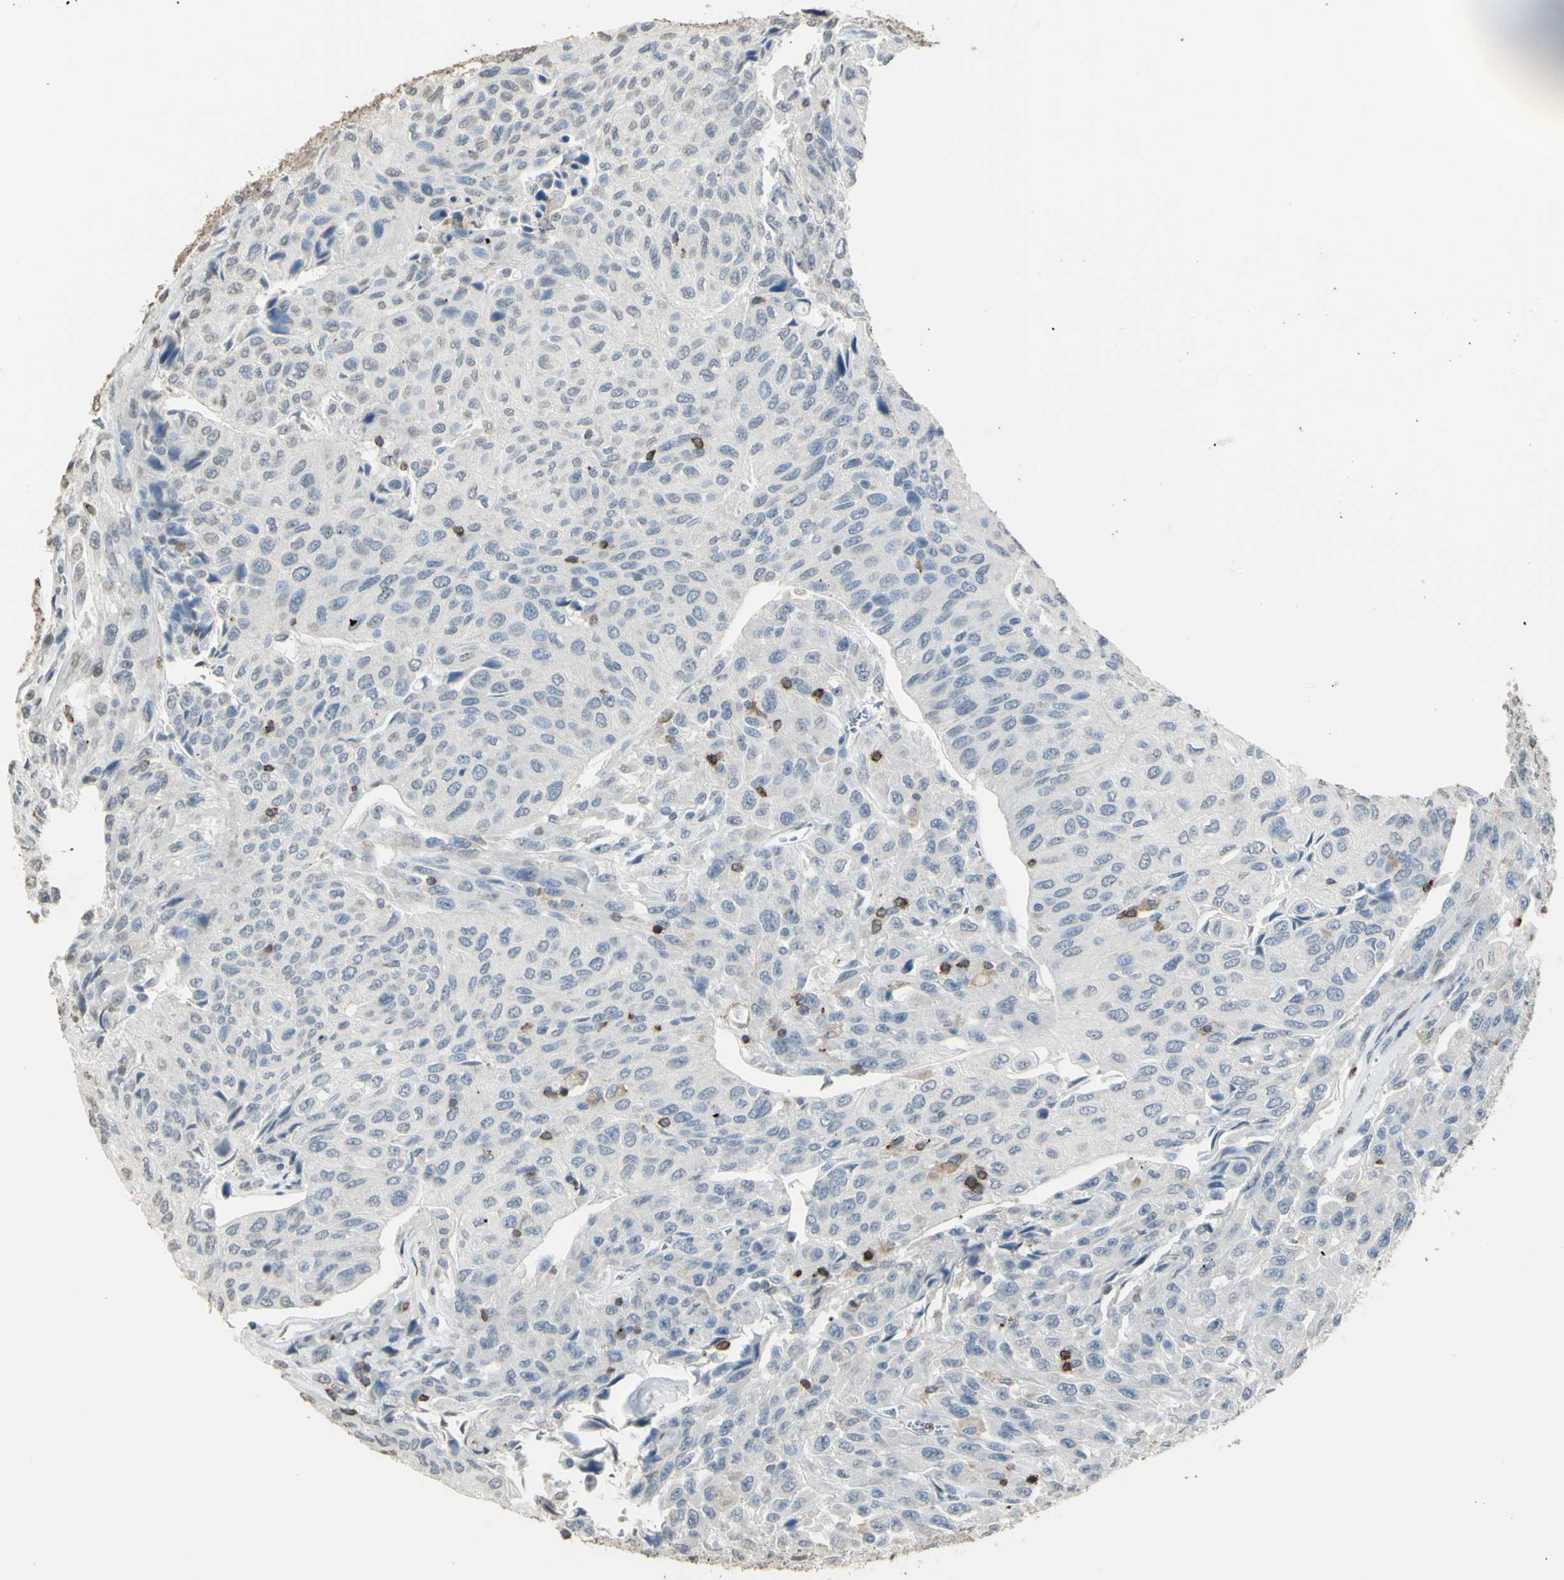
{"staining": {"intensity": "negative", "quantity": "none", "location": "none"}, "tissue": "urothelial cancer", "cell_type": "Tumor cells", "image_type": "cancer", "snomed": [{"axis": "morphology", "description": "Urothelial carcinoma, High grade"}, {"axis": "topography", "description": "Urinary bladder"}], "caption": "This is a histopathology image of immunohistochemistry staining of urothelial cancer, which shows no positivity in tumor cells.", "gene": "PSTPIP1", "patient": {"sex": "male", "age": 66}}